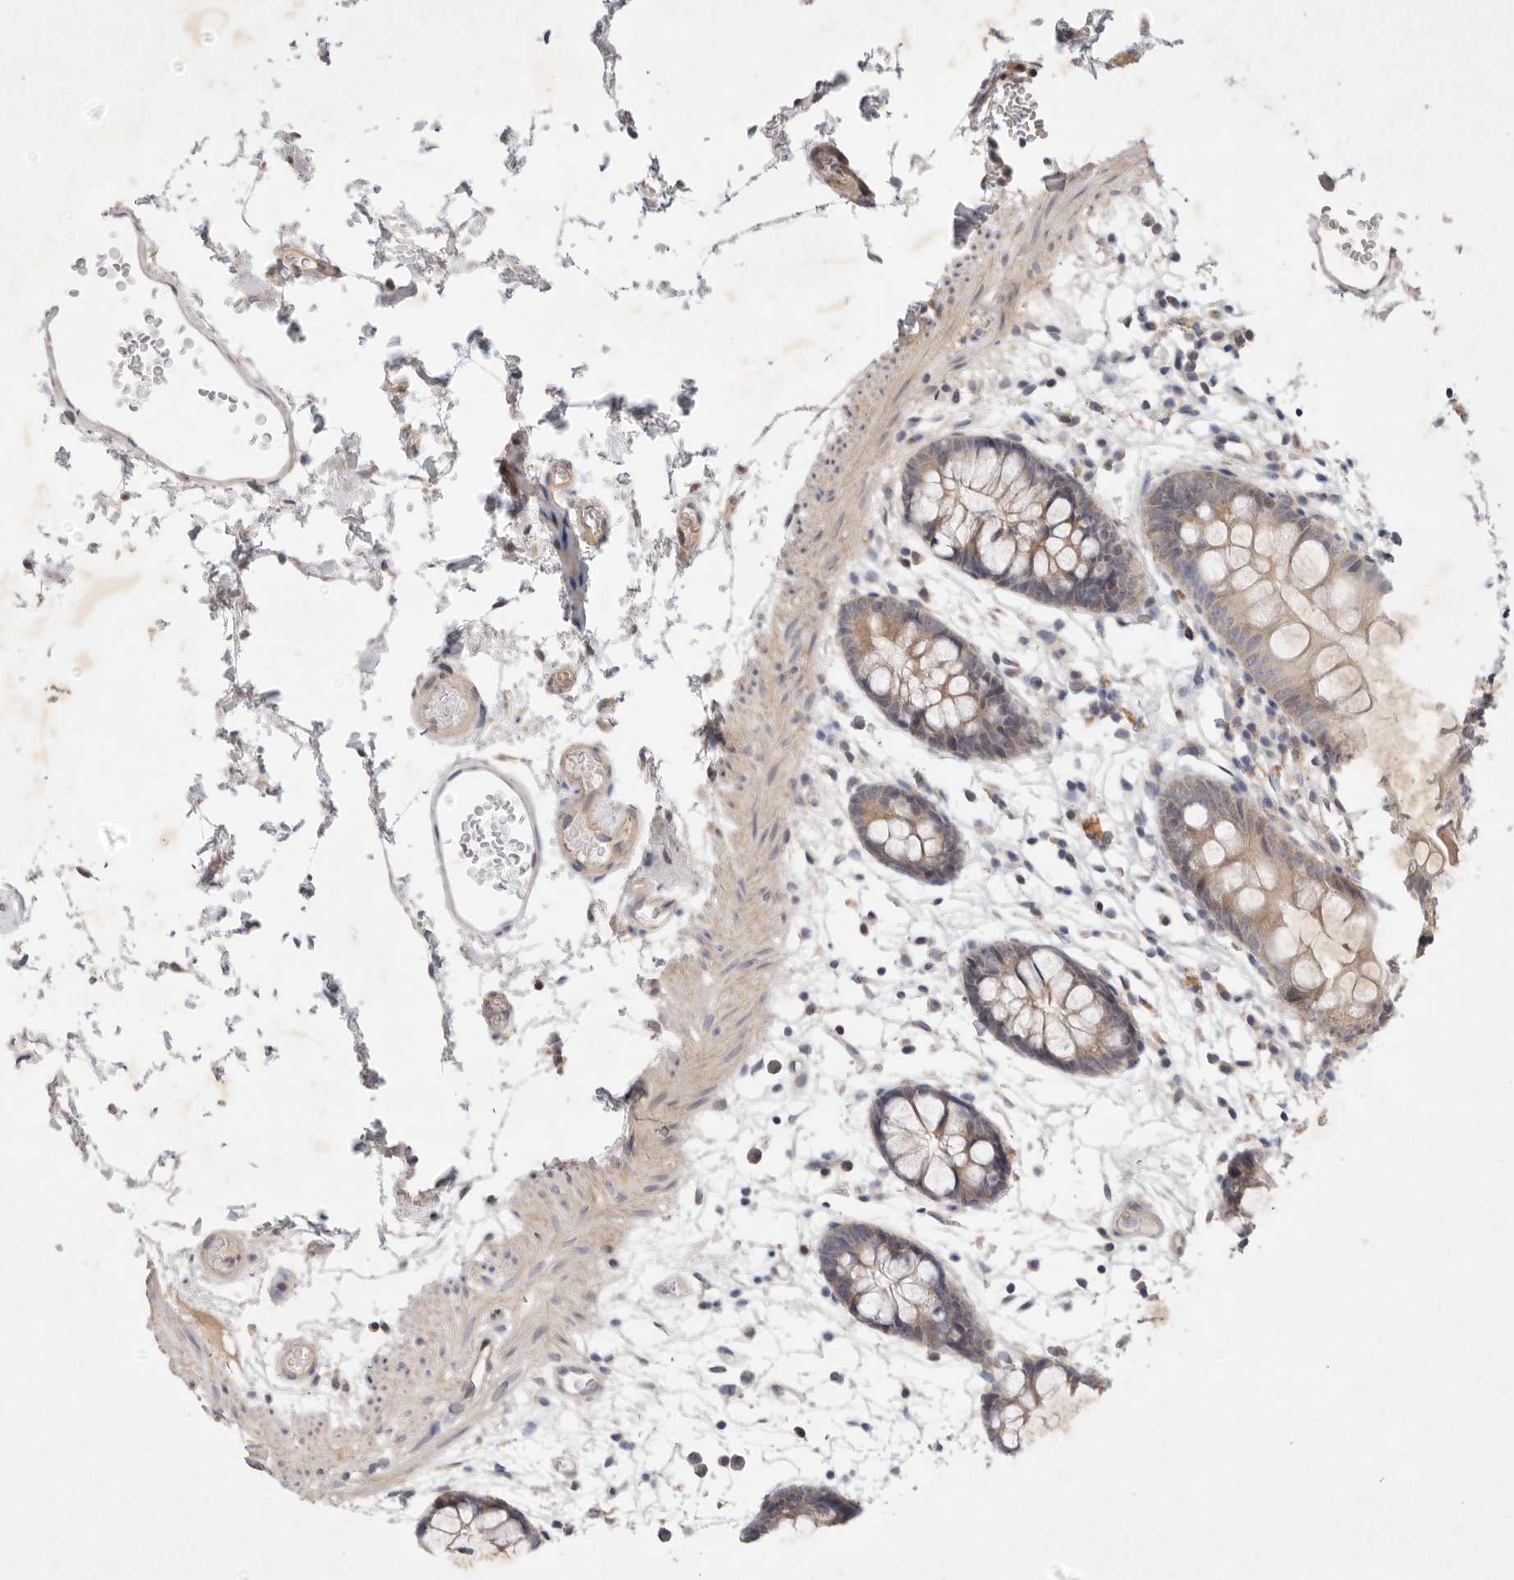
{"staining": {"intensity": "weak", "quantity": ">75%", "location": "cytoplasmic/membranous"}, "tissue": "colon", "cell_type": "Endothelial cells", "image_type": "normal", "snomed": [{"axis": "morphology", "description": "Normal tissue, NOS"}, {"axis": "topography", "description": "Colon"}], "caption": "About >75% of endothelial cells in unremarkable colon display weak cytoplasmic/membranous protein positivity as visualized by brown immunohistochemical staining.", "gene": "PTPDC1", "patient": {"sex": "male", "age": 56}}